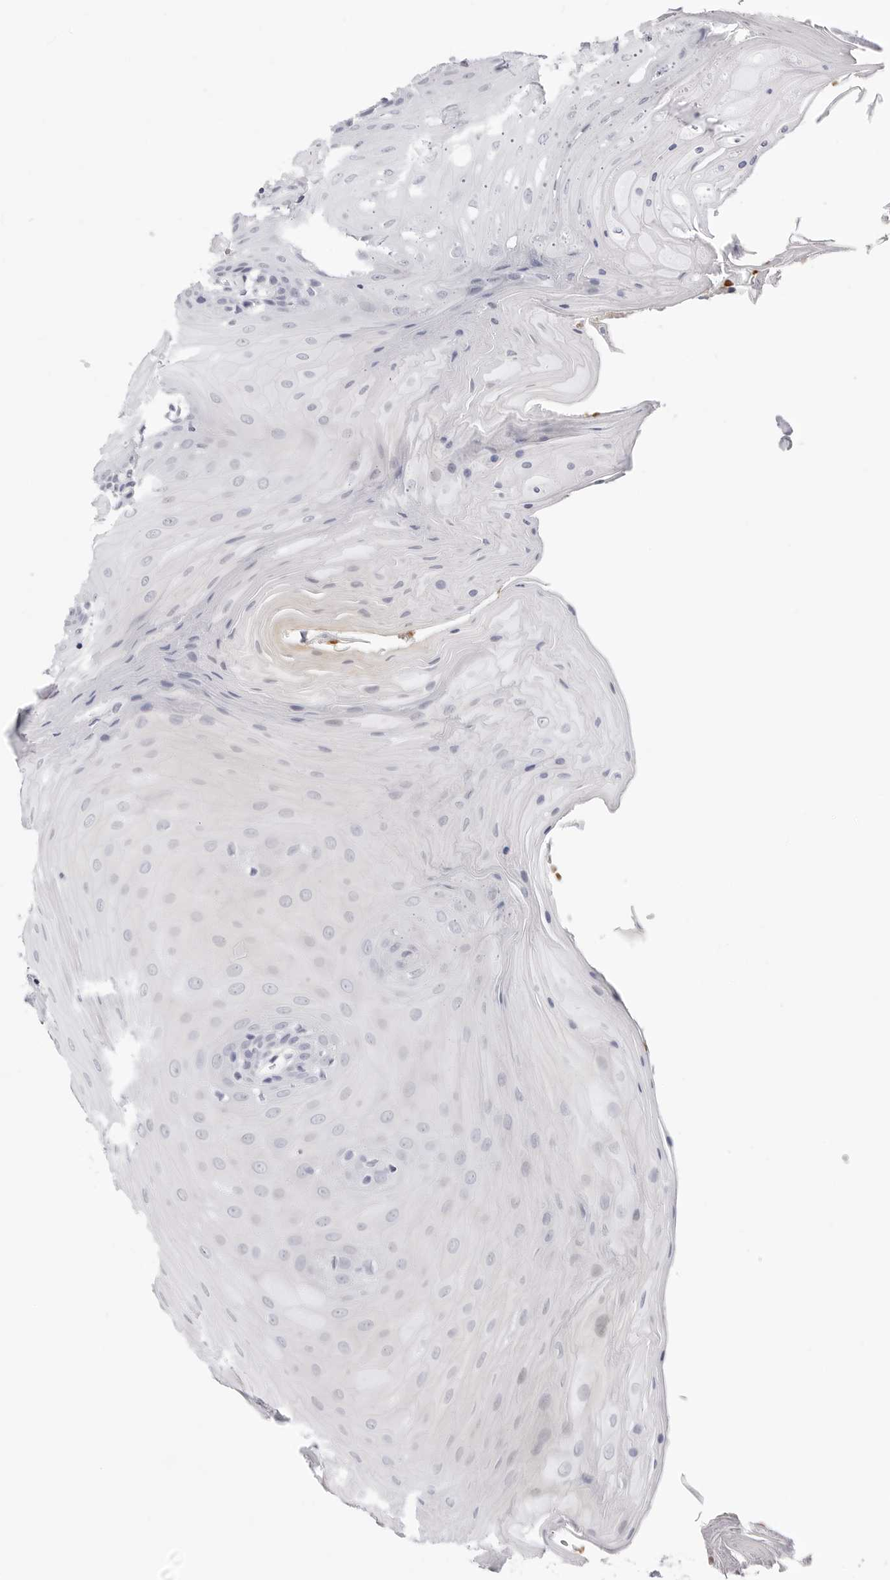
{"staining": {"intensity": "negative", "quantity": "none", "location": "none"}, "tissue": "oral mucosa", "cell_type": "Squamous epithelial cells", "image_type": "normal", "snomed": [{"axis": "morphology", "description": "Normal tissue, NOS"}, {"axis": "morphology", "description": "Squamous cell carcinoma, NOS"}, {"axis": "topography", "description": "Skeletal muscle"}, {"axis": "topography", "description": "Oral tissue"}, {"axis": "topography", "description": "Salivary gland"}, {"axis": "topography", "description": "Head-Neck"}], "caption": "Immunohistochemistry micrograph of benign oral mucosa: human oral mucosa stained with DAB shows no significant protein positivity in squamous epithelial cells.", "gene": "TSSK1B", "patient": {"sex": "male", "age": 54}}